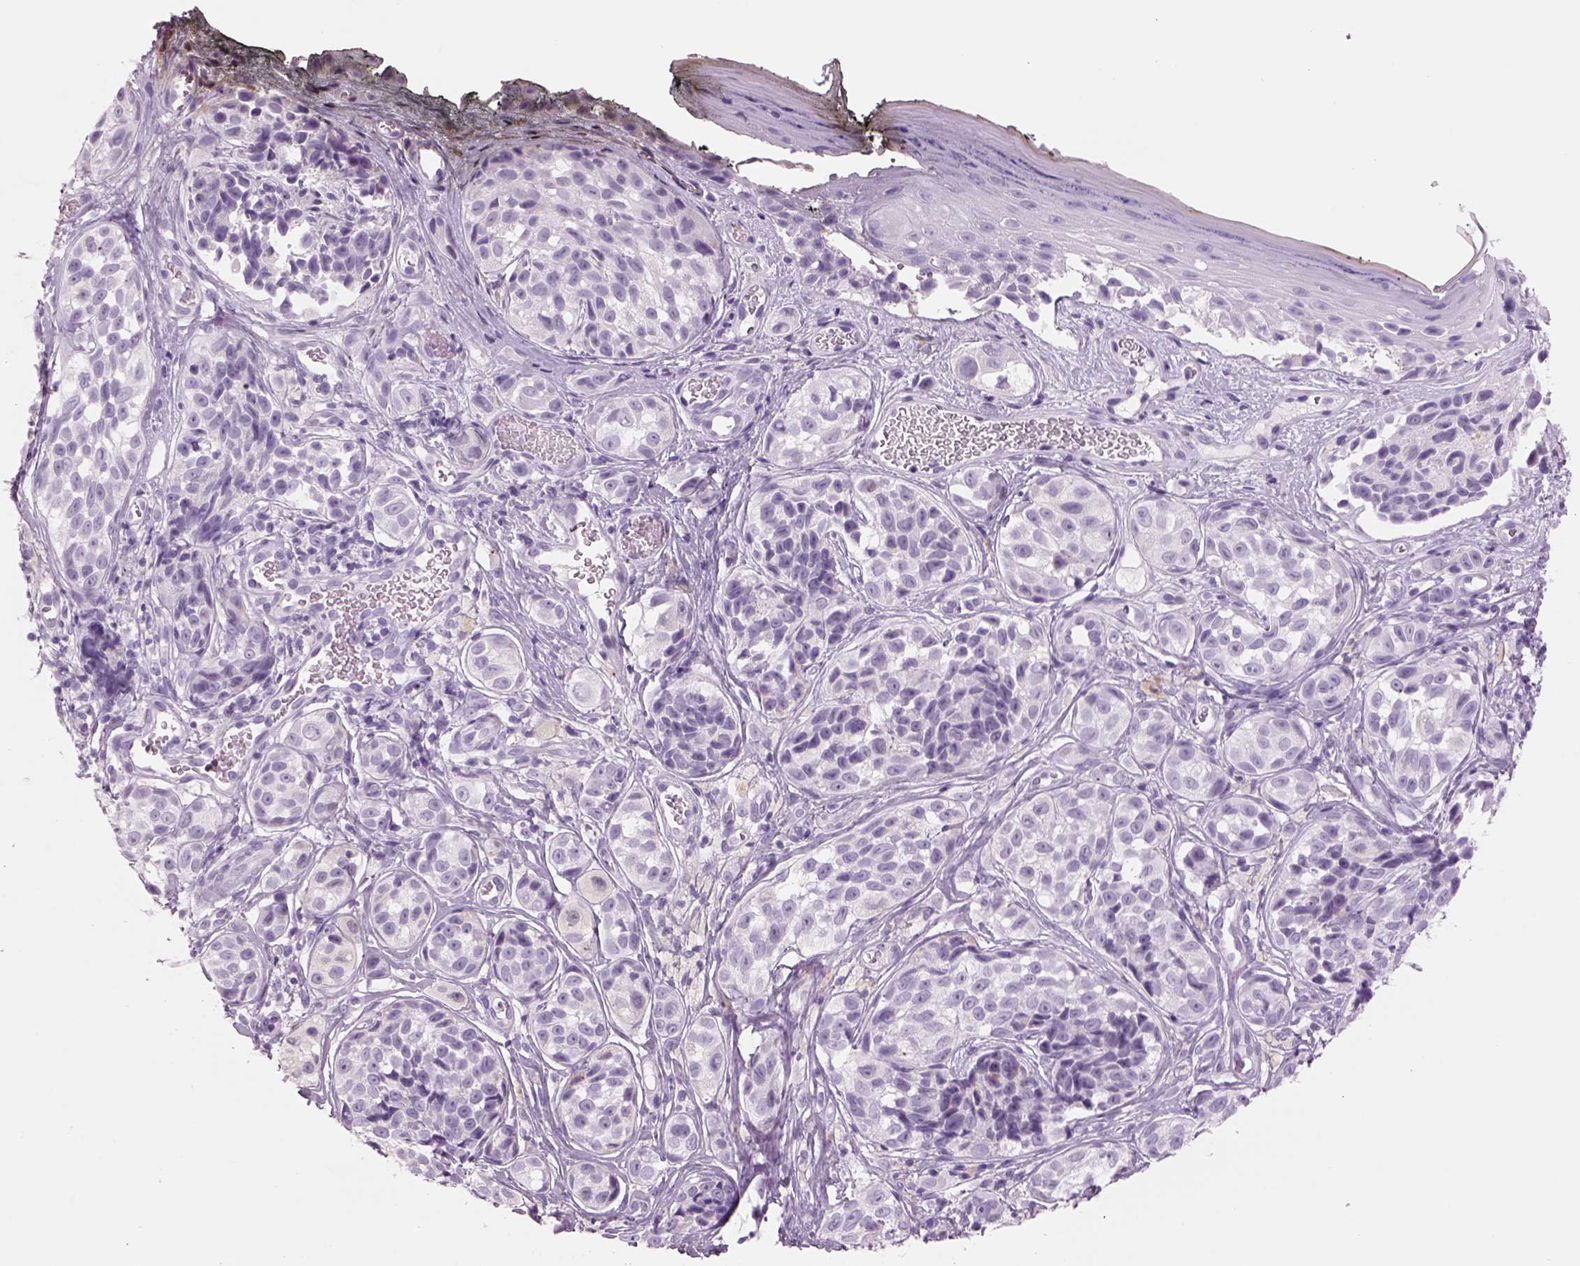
{"staining": {"intensity": "negative", "quantity": "none", "location": "none"}, "tissue": "melanoma", "cell_type": "Tumor cells", "image_type": "cancer", "snomed": [{"axis": "morphology", "description": "Malignant melanoma, NOS"}, {"axis": "topography", "description": "Skin"}], "caption": "An image of human malignant melanoma is negative for staining in tumor cells.", "gene": "RHO", "patient": {"sex": "male", "age": 48}}